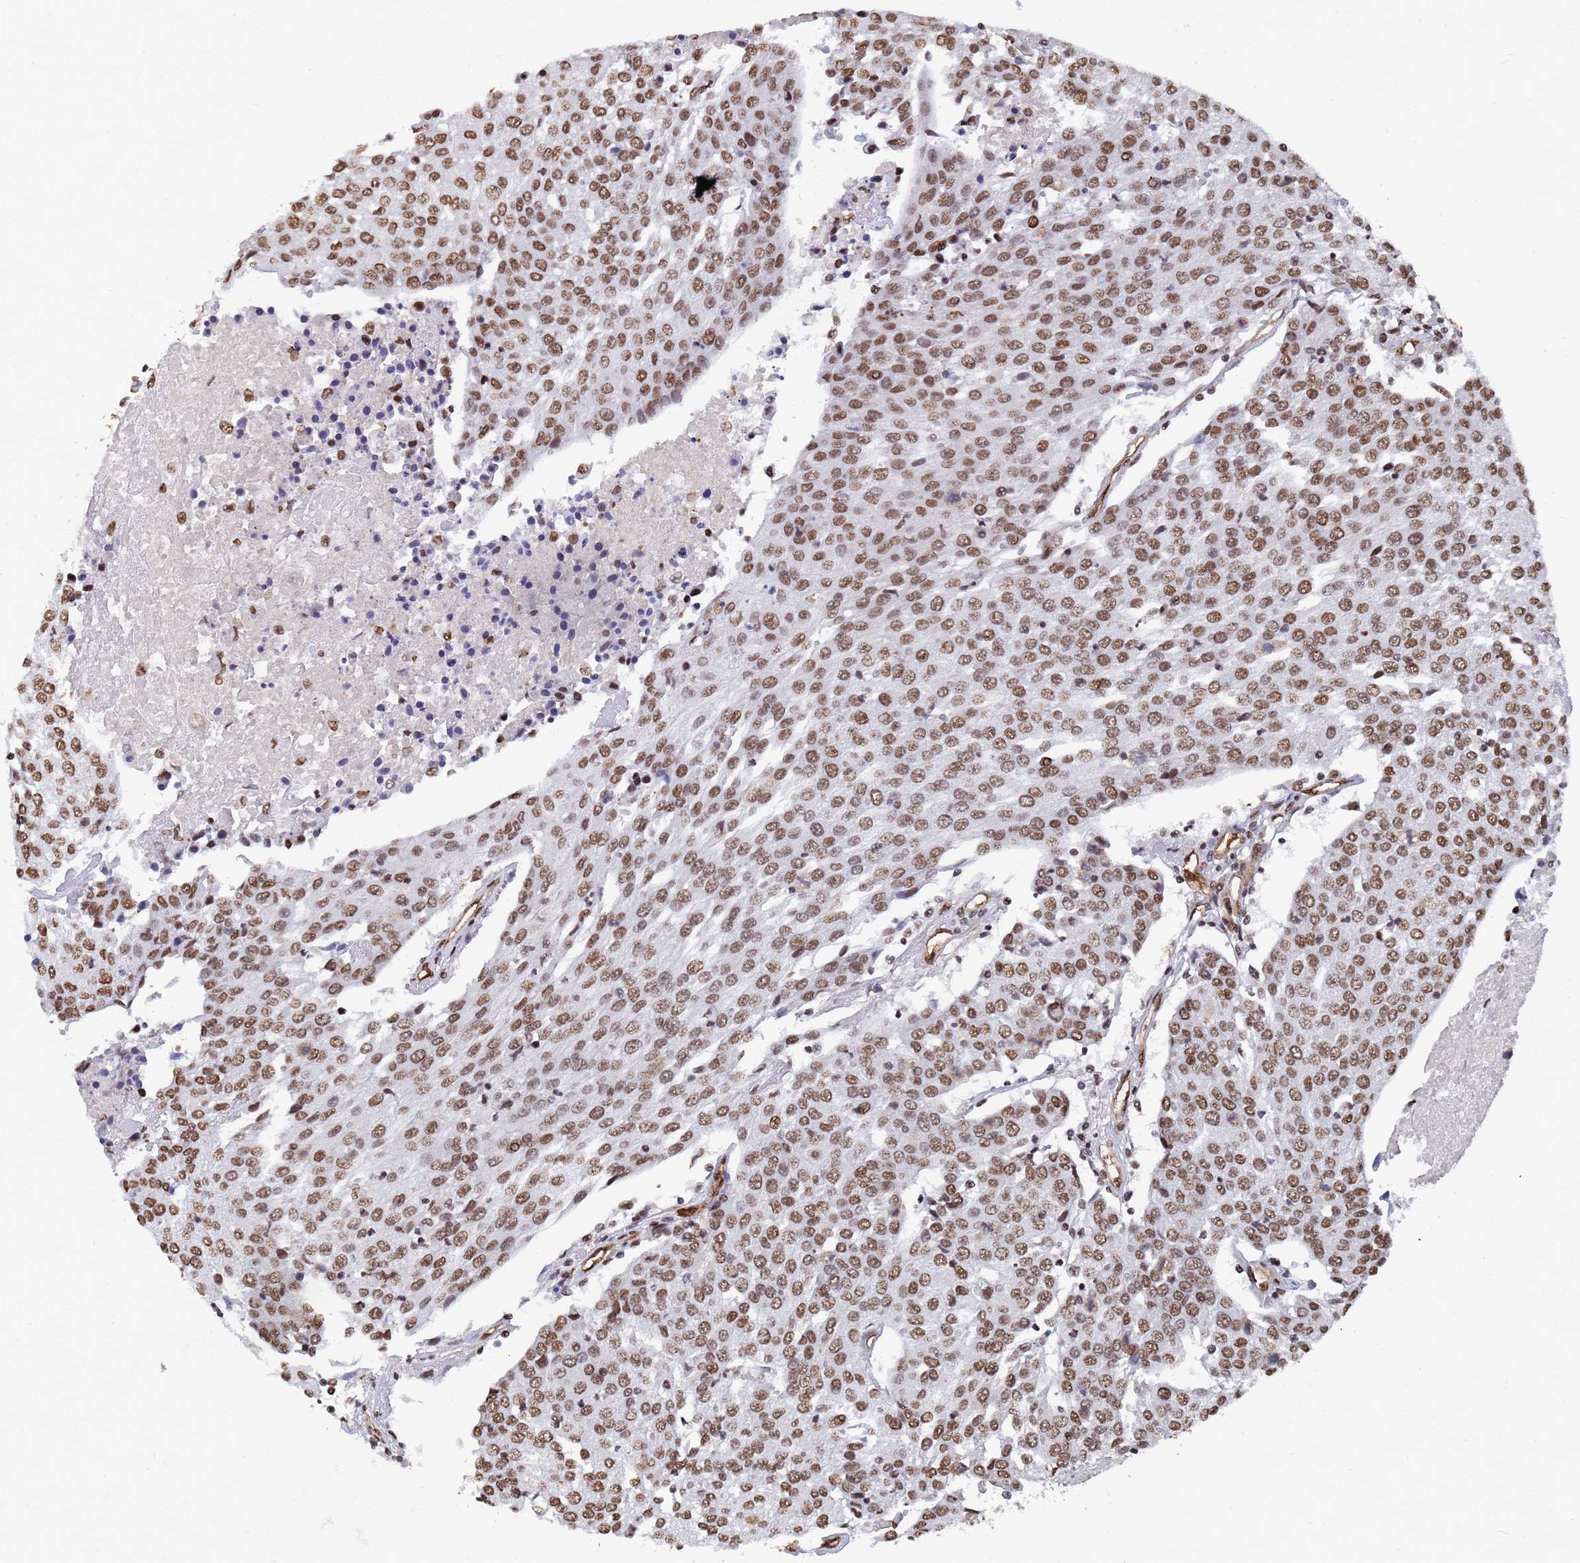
{"staining": {"intensity": "moderate", "quantity": ">75%", "location": "nuclear"}, "tissue": "urothelial cancer", "cell_type": "Tumor cells", "image_type": "cancer", "snomed": [{"axis": "morphology", "description": "Urothelial carcinoma, High grade"}, {"axis": "topography", "description": "Urinary bladder"}], "caption": "Protein staining of high-grade urothelial carcinoma tissue exhibits moderate nuclear positivity in about >75% of tumor cells.", "gene": "RAVER2", "patient": {"sex": "female", "age": 85}}